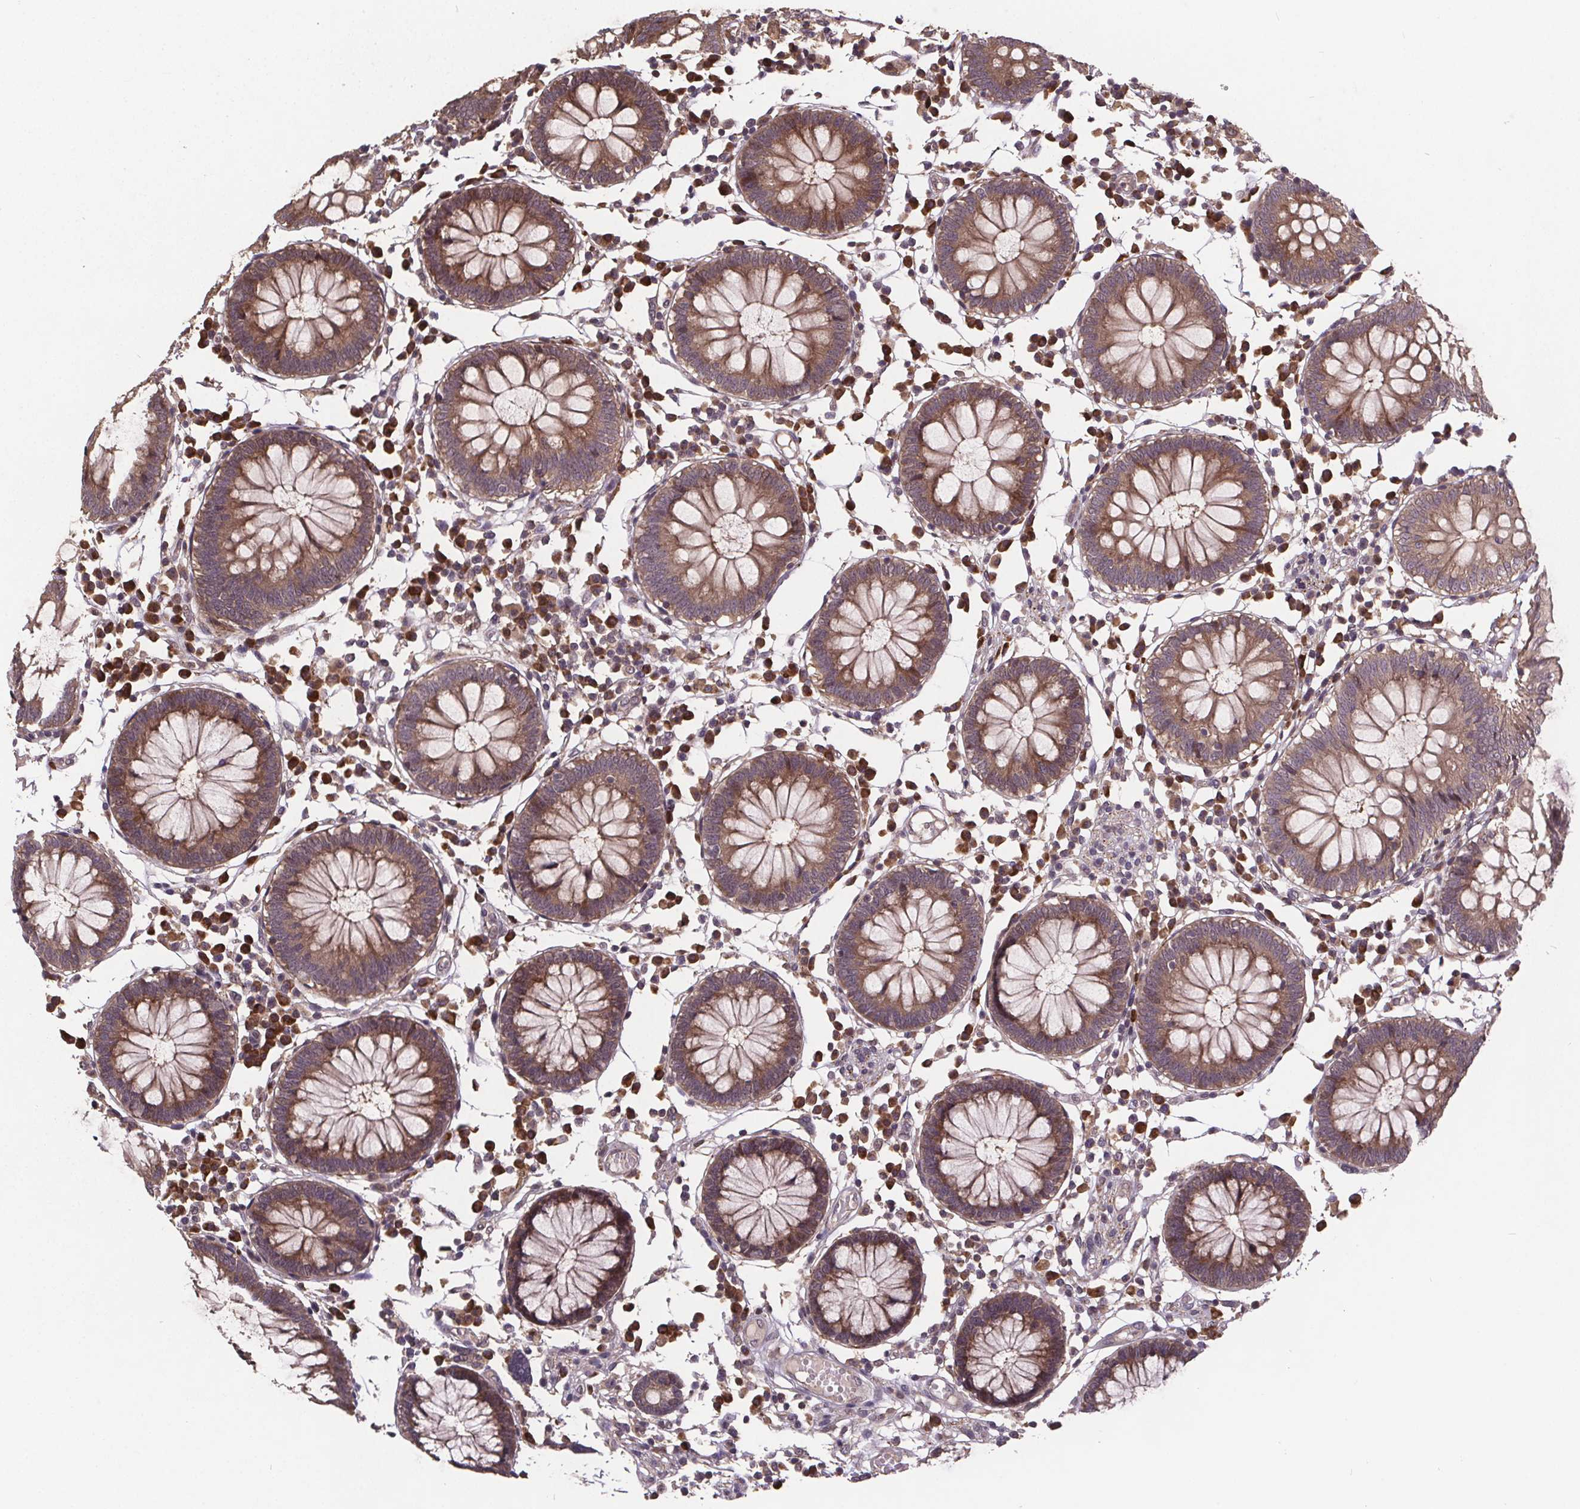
{"staining": {"intensity": "negative", "quantity": "none", "location": "none"}, "tissue": "colon", "cell_type": "Endothelial cells", "image_type": "normal", "snomed": [{"axis": "morphology", "description": "Normal tissue, NOS"}, {"axis": "morphology", "description": "Adenocarcinoma, NOS"}, {"axis": "topography", "description": "Colon"}], "caption": "A high-resolution photomicrograph shows immunohistochemistry (IHC) staining of unremarkable colon, which reveals no significant positivity in endothelial cells. (DAB (3,3'-diaminobenzidine) immunohistochemistry (IHC) visualized using brightfield microscopy, high magnification).", "gene": "USP9X", "patient": {"sex": "male", "age": 83}}